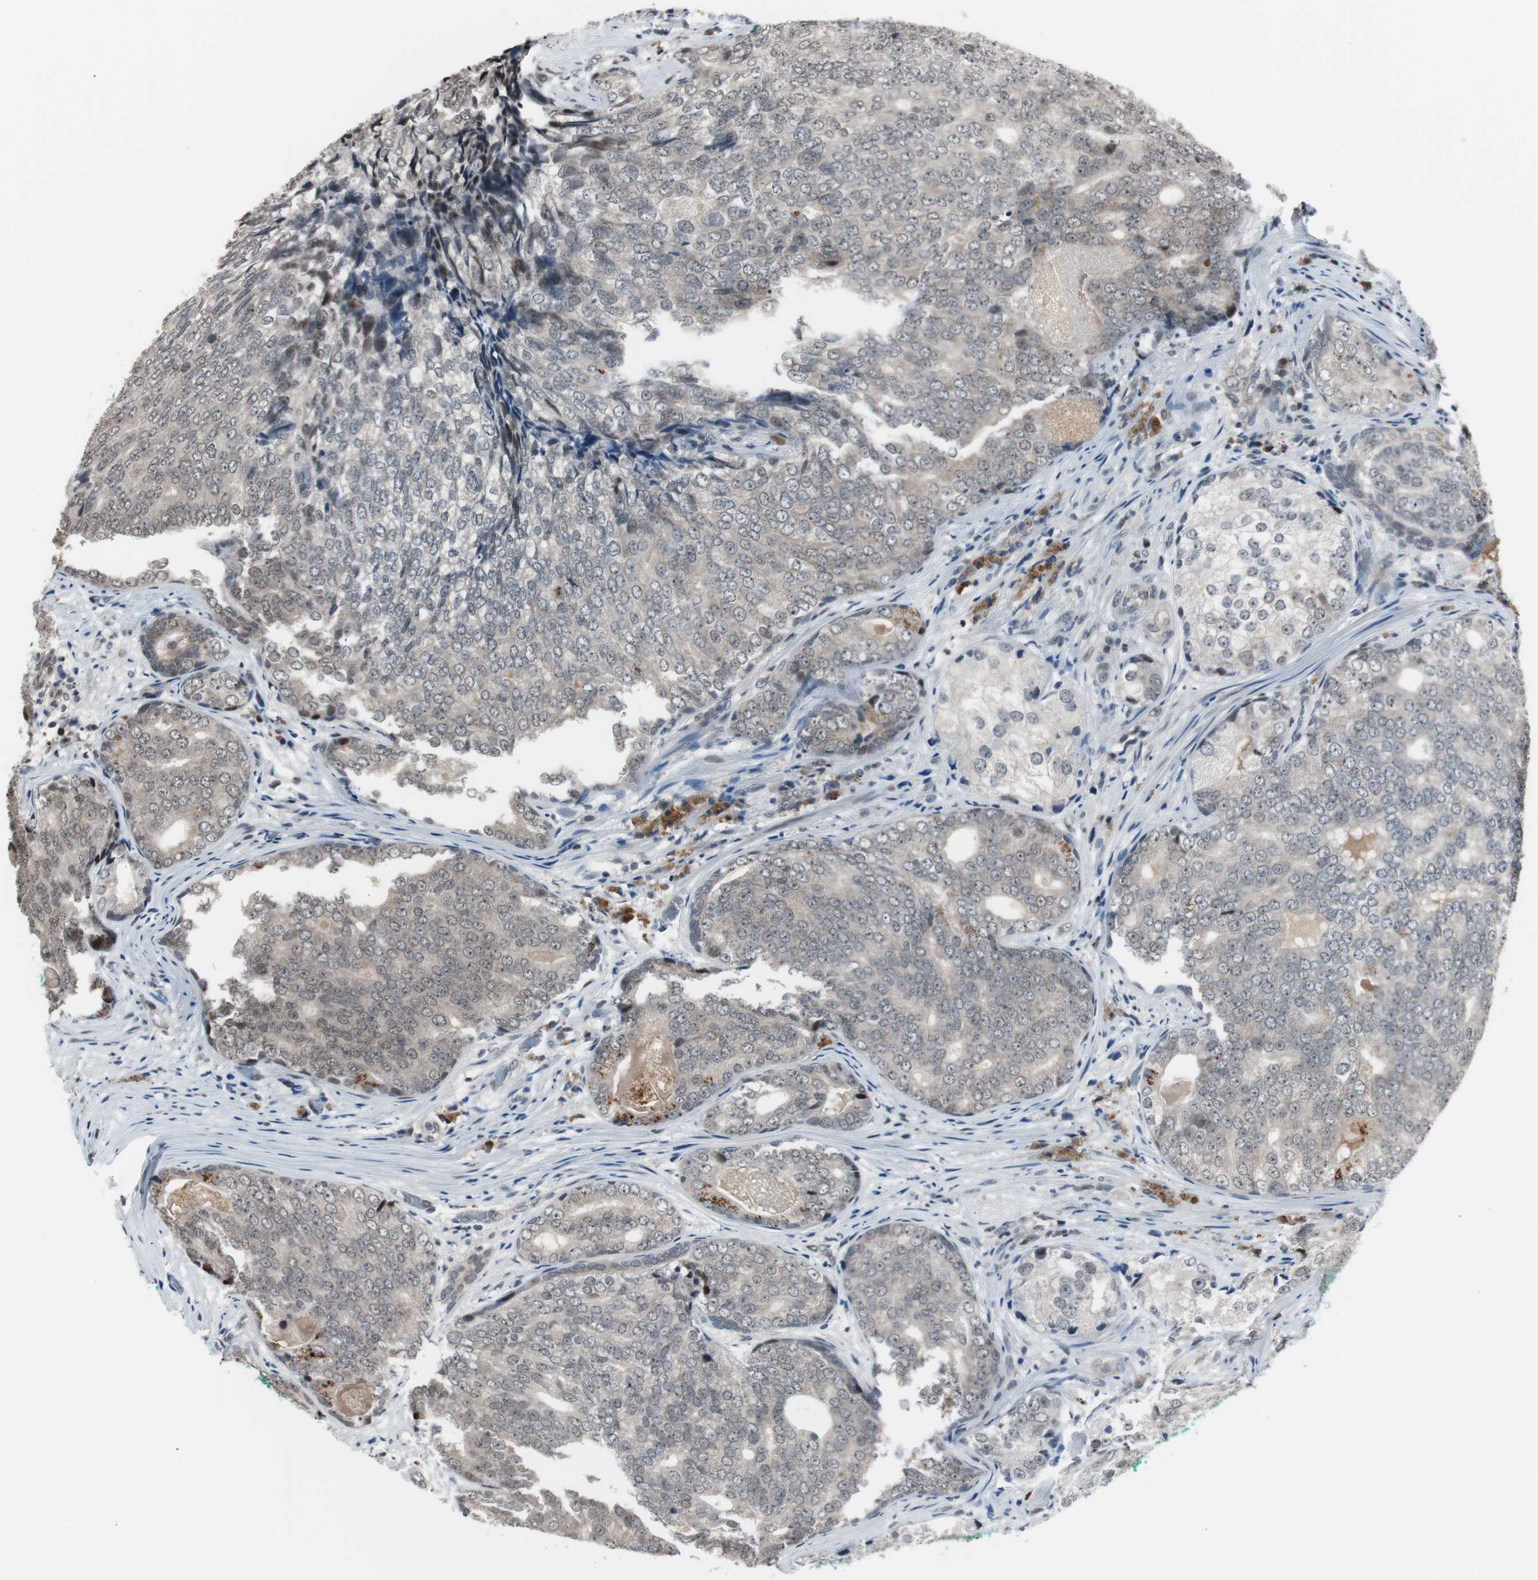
{"staining": {"intensity": "weak", "quantity": "25%-75%", "location": "cytoplasmic/membranous"}, "tissue": "prostate cancer", "cell_type": "Tumor cells", "image_type": "cancer", "snomed": [{"axis": "morphology", "description": "Adenocarcinoma, High grade"}, {"axis": "topography", "description": "Prostate"}], "caption": "Immunohistochemistry of prostate cancer (adenocarcinoma (high-grade)) reveals low levels of weak cytoplasmic/membranous expression in about 25%-75% of tumor cells. Using DAB (brown) and hematoxylin (blue) stains, captured at high magnification using brightfield microscopy.", "gene": "BOLA1", "patient": {"sex": "male", "age": 66}}